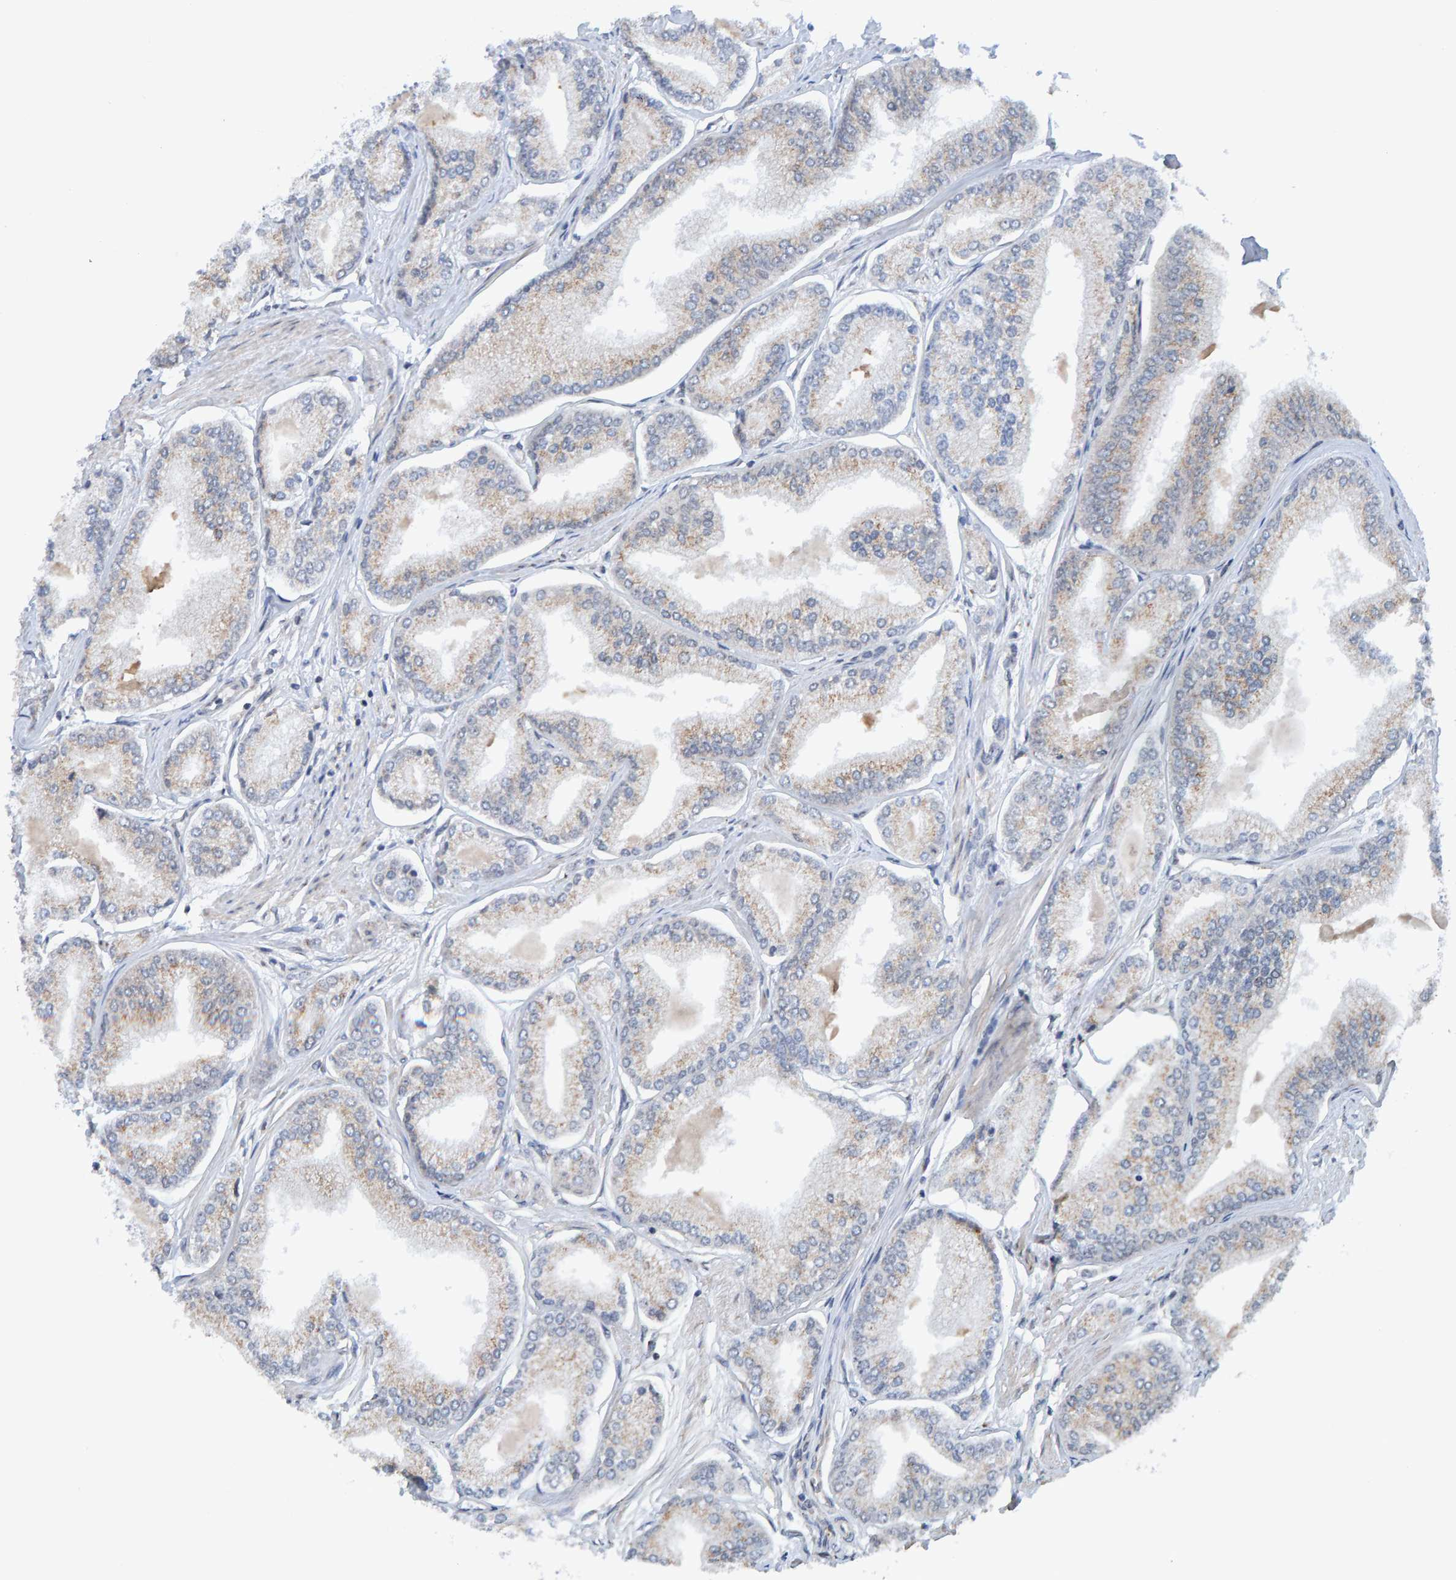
{"staining": {"intensity": "weak", "quantity": ">75%", "location": "cytoplasmic/membranous"}, "tissue": "prostate cancer", "cell_type": "Tumor cells", "image_type": "cancer", "snomed": [{"axis": "morphology", "description": "Adenocarcinoma, Low grade"}, {"axis": "topography", "description": "Prostate"}], "caption": "This histopathology image exhibits prostate cancer (adenocarcinoma (low-grade)) stained with immunohistochemistry to label a protein in brown. The cytoplasmic/membranous of tumor cells show weak positivity for the protein. Nuclei are counter-stained blue.", "gene": "SCRN2", "patient": {"sex": "male", "age": 52}}